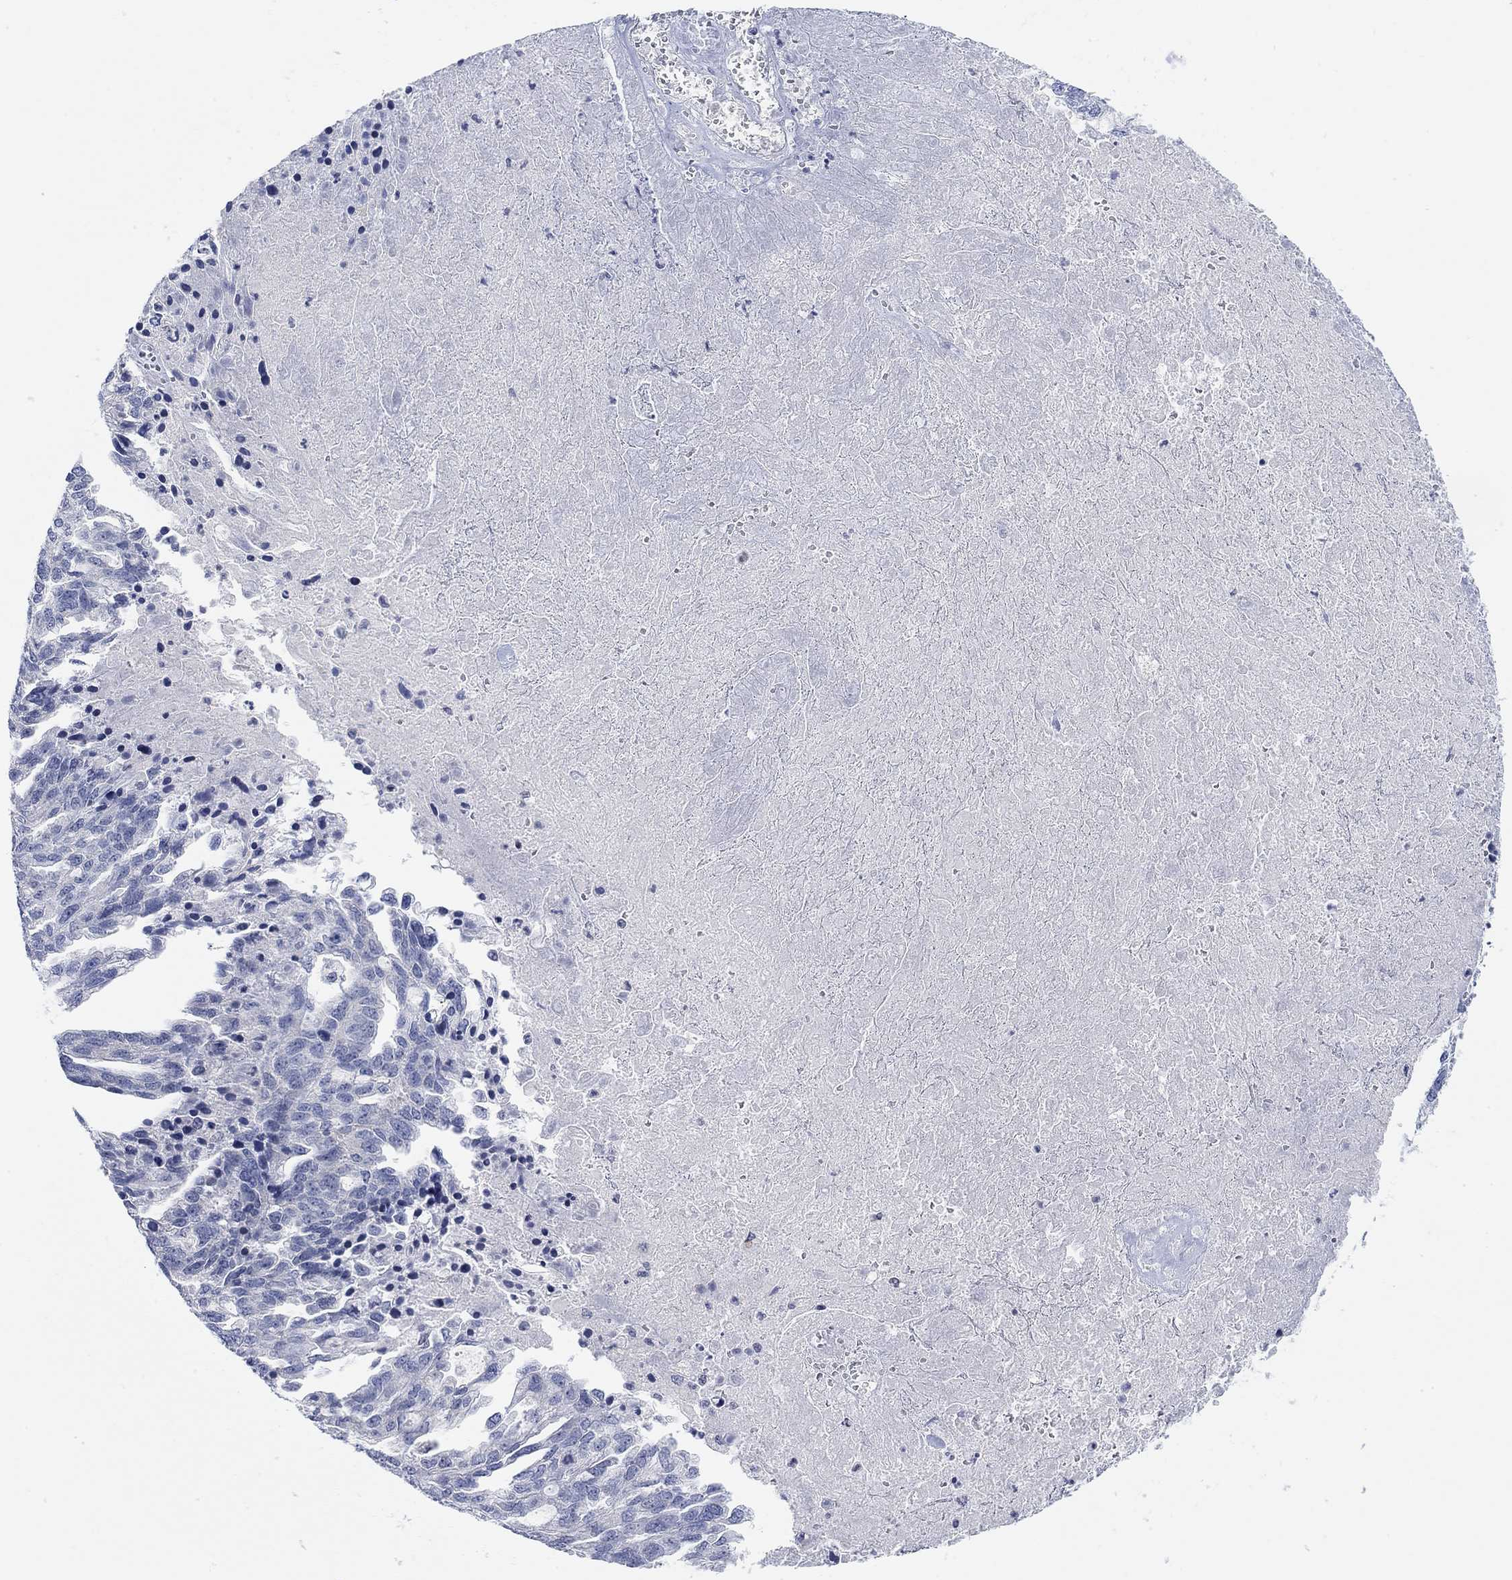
{"staining": {"intensity": "negative", "quantity": "none", "location": "none"}, "tissue": "ovarian cancer", "cell_type": "Tumor cells", "image_type": "cancer", "snomed": [{"axis": "morphology", "description": "Cystadenocarcinoma, serous, NOS"}, {"axis": "topography", "description": "Ovary"}], "caption": "High power microscopy histopathology image of an immunohistochemistry image of ovarian cancer, revealing no significant staining in tumor cells.", "gene": "ATP6V1E2", "patient": {"sex": "female", "age": 51}}